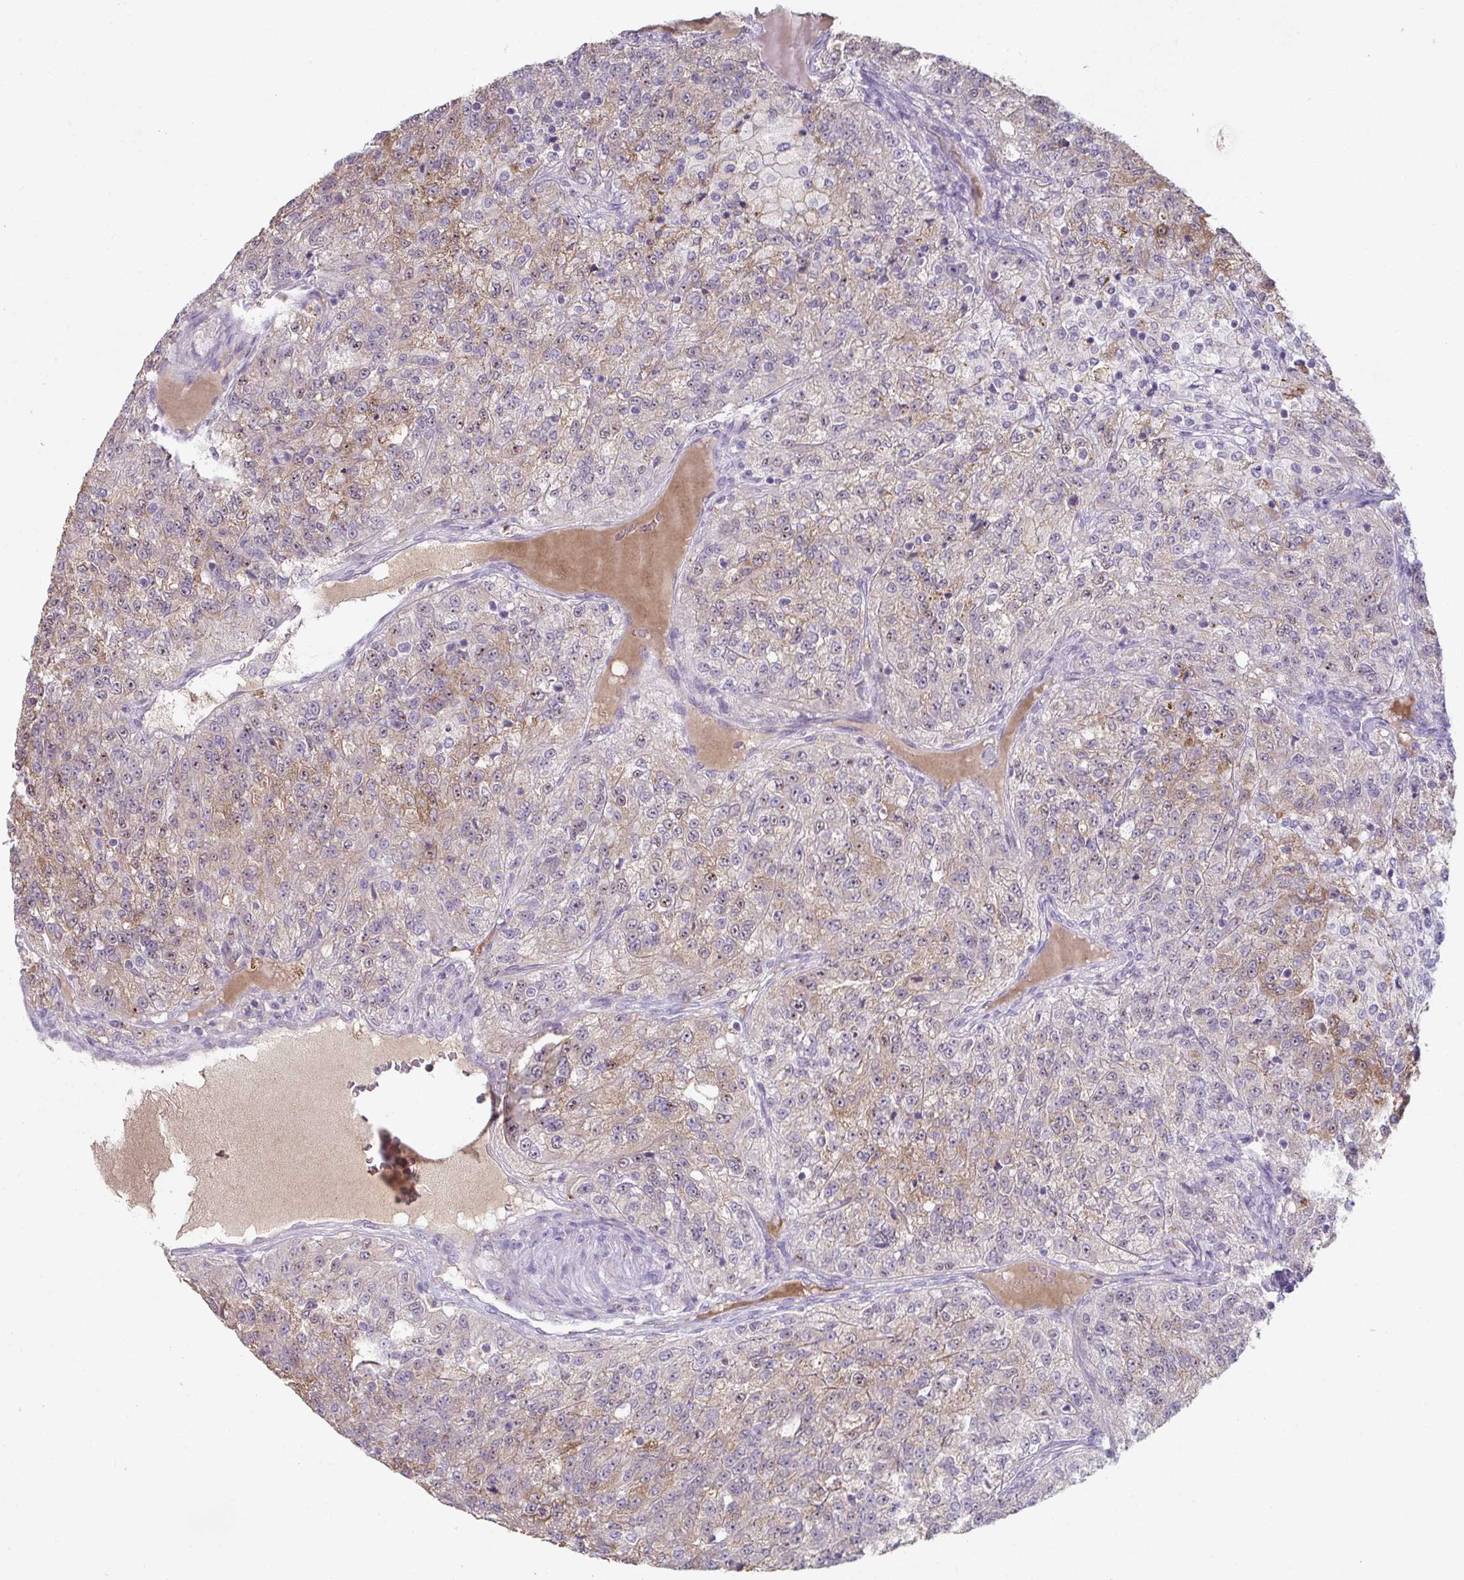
{"staining": {"intensity": "weak", "quantity": "25%-75%", "location": "cytoplasmic/membranous,nuclear"}, "tissue": "renal cancer", "cell_type": "Tumor cells", "image_type": "cancer", "snomed": [{"axis": "morphology", "description": "Adenocarcinoma, NOS"}, {"axis": "topography", "description": "Kidney"}], "caption": "This is an image of immunohistochemistry (IHC) staining of renal cancer, which shows weak expression in the cytoplasmic/membranous and nuclear of tumor cells.", "gene": "ADAM21", "patient": {"sex": "female", "age": 63}}